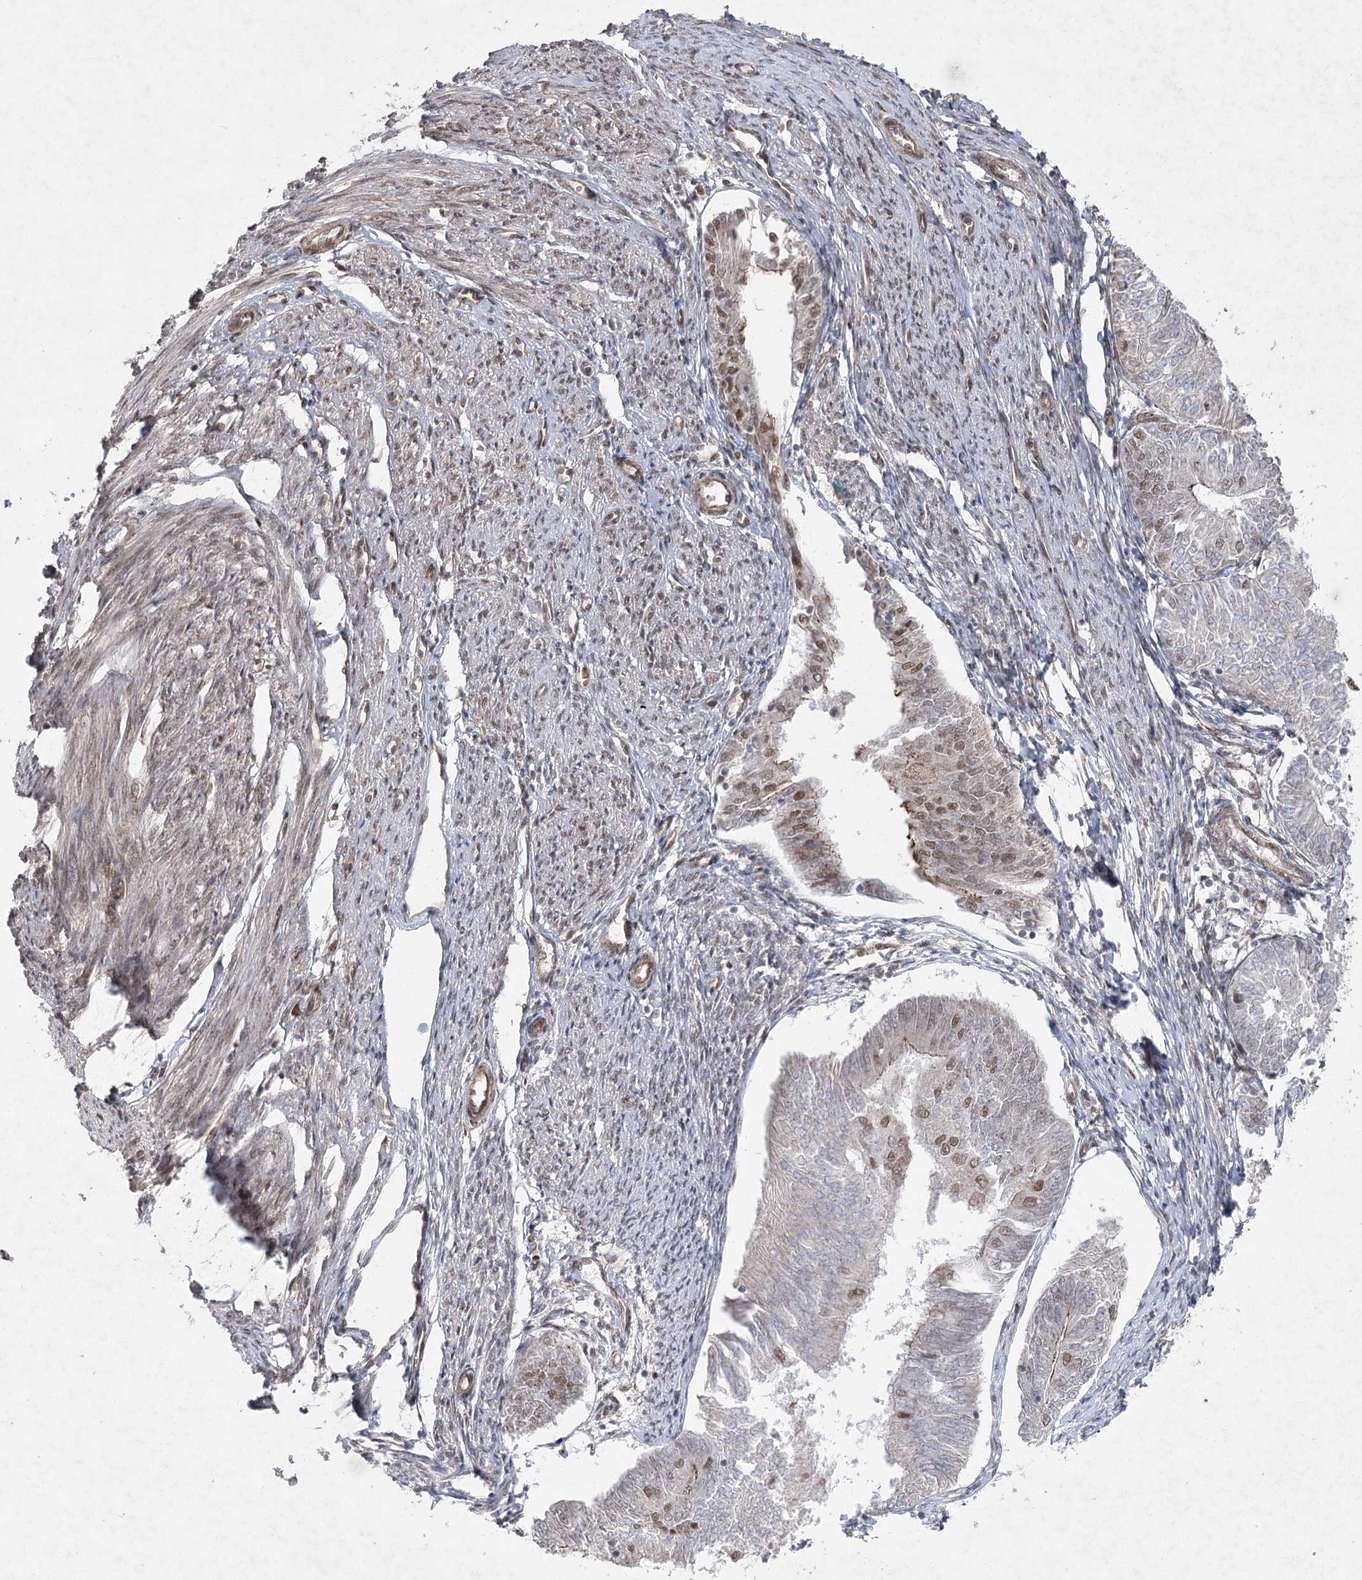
{"staining": {"intensity": "moderate", "quantity": "<25%", "location": "nuclear"}, "tissue": "endometrial cancer", "cell_type": "Tumor cells", "image_type": "cancer", "snomed": [{"axis": "morphology", "description": "Adenocarcinoma, NOS"}, {"axis": "topography", "description": "Endometrium"}], "caption": "This is a photomicrograph of IHC staining of endometrial adenocarcinoma, which shows moderate positivity in the nuclear of tumor cells.", "gene": "ZCCHC8", "patient": {"sex": "female", "age": 58}}